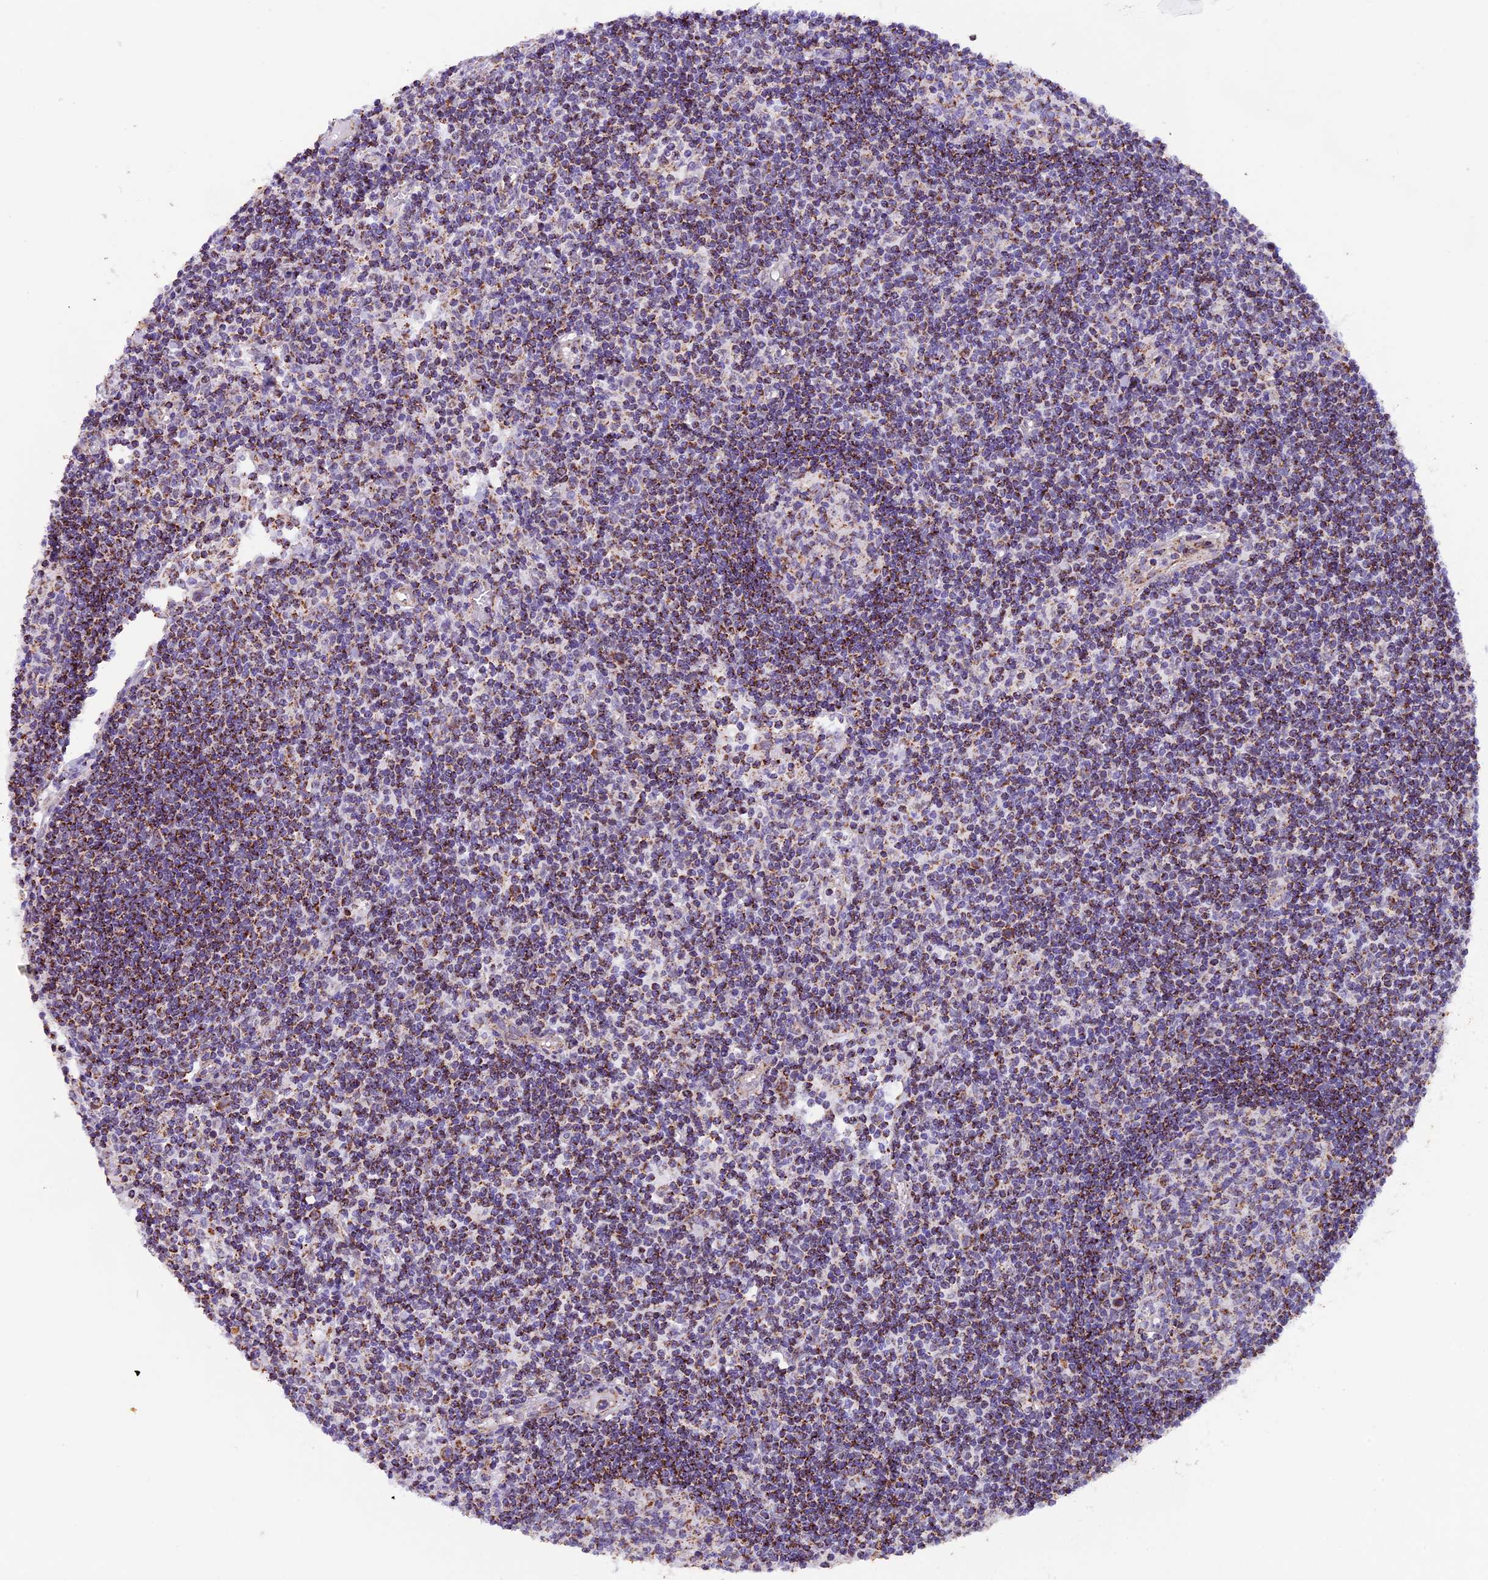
{"staining": {"intensity": "moderate", "quantity": "25%-75%", "location": "cytoplasmic/membranous"}, "tissue": "lymph node", "cell_type": "Germinal center cells", "image_type": "normal", "snomed": [{"axis": "morphology", "description": "Normal tissue, NOS"}, {"axis": "topography", "description": "Lymph node"}], "caption": "IHC of benign lymph node shows medium levels of moderate cytoplasmic/membranous staining in about 25%-75% of germinal center cells. The protein of interest is shown in brown color, while the nuclei are stained blue.", "gene": "TFAM", "patient": {"sex": "female", "age": 55}}